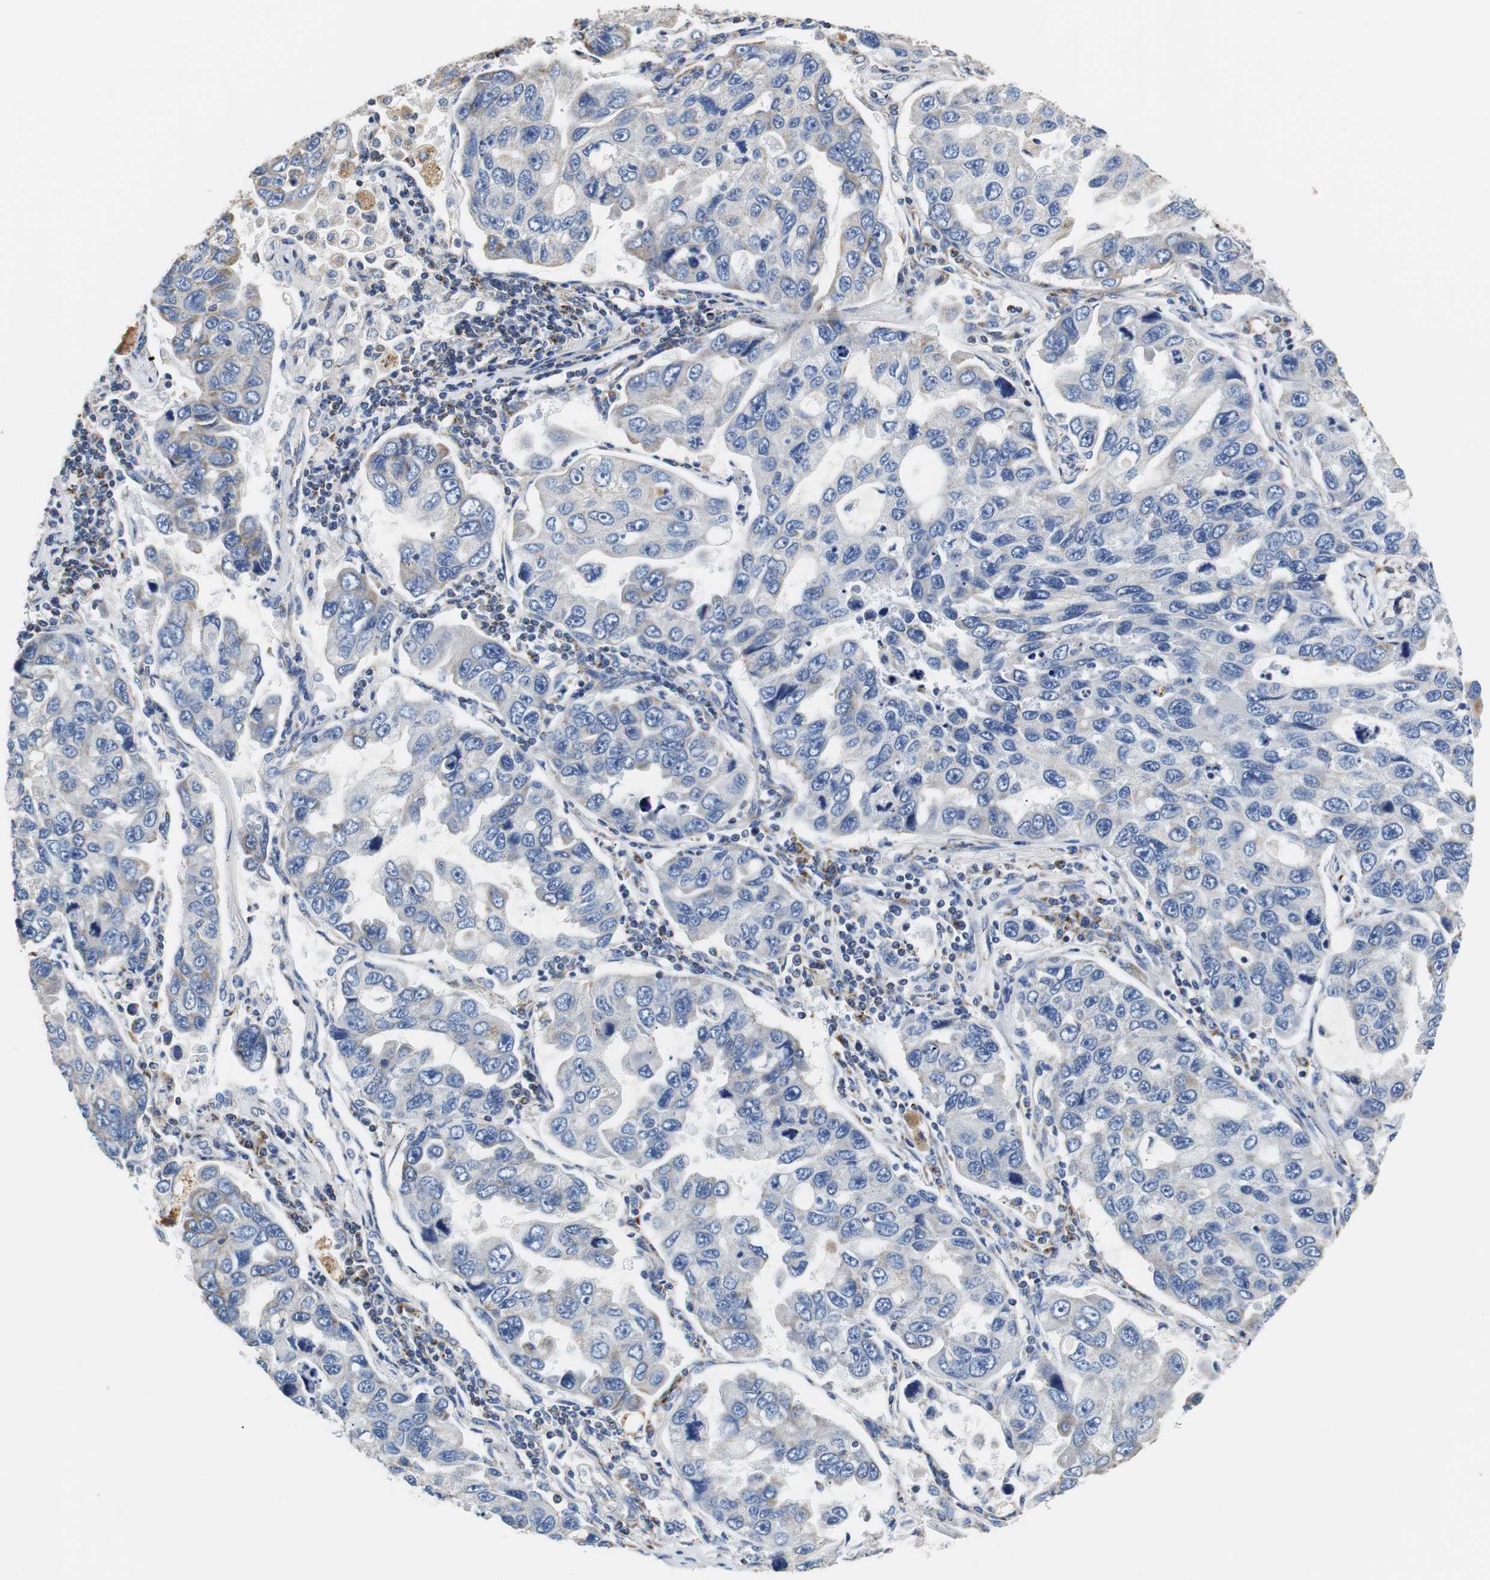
{"staining": {"intensity": "negative", "quantity": "none", "location": "none"}, "tissue": "lung cancer", "cell_type": "Tumor cells", "image_type": "cancer", "snomed": [{"axis": "morphology", "description": "Adenocarcinoma, NOS"}, {"axis": "topography", "description": "Lung"}], "caption": "Tumor cells show no significant positivity in adenocarcinoma (lung).", "gene": "PCK1", "patient": {"sex": "male", "age": 64}}